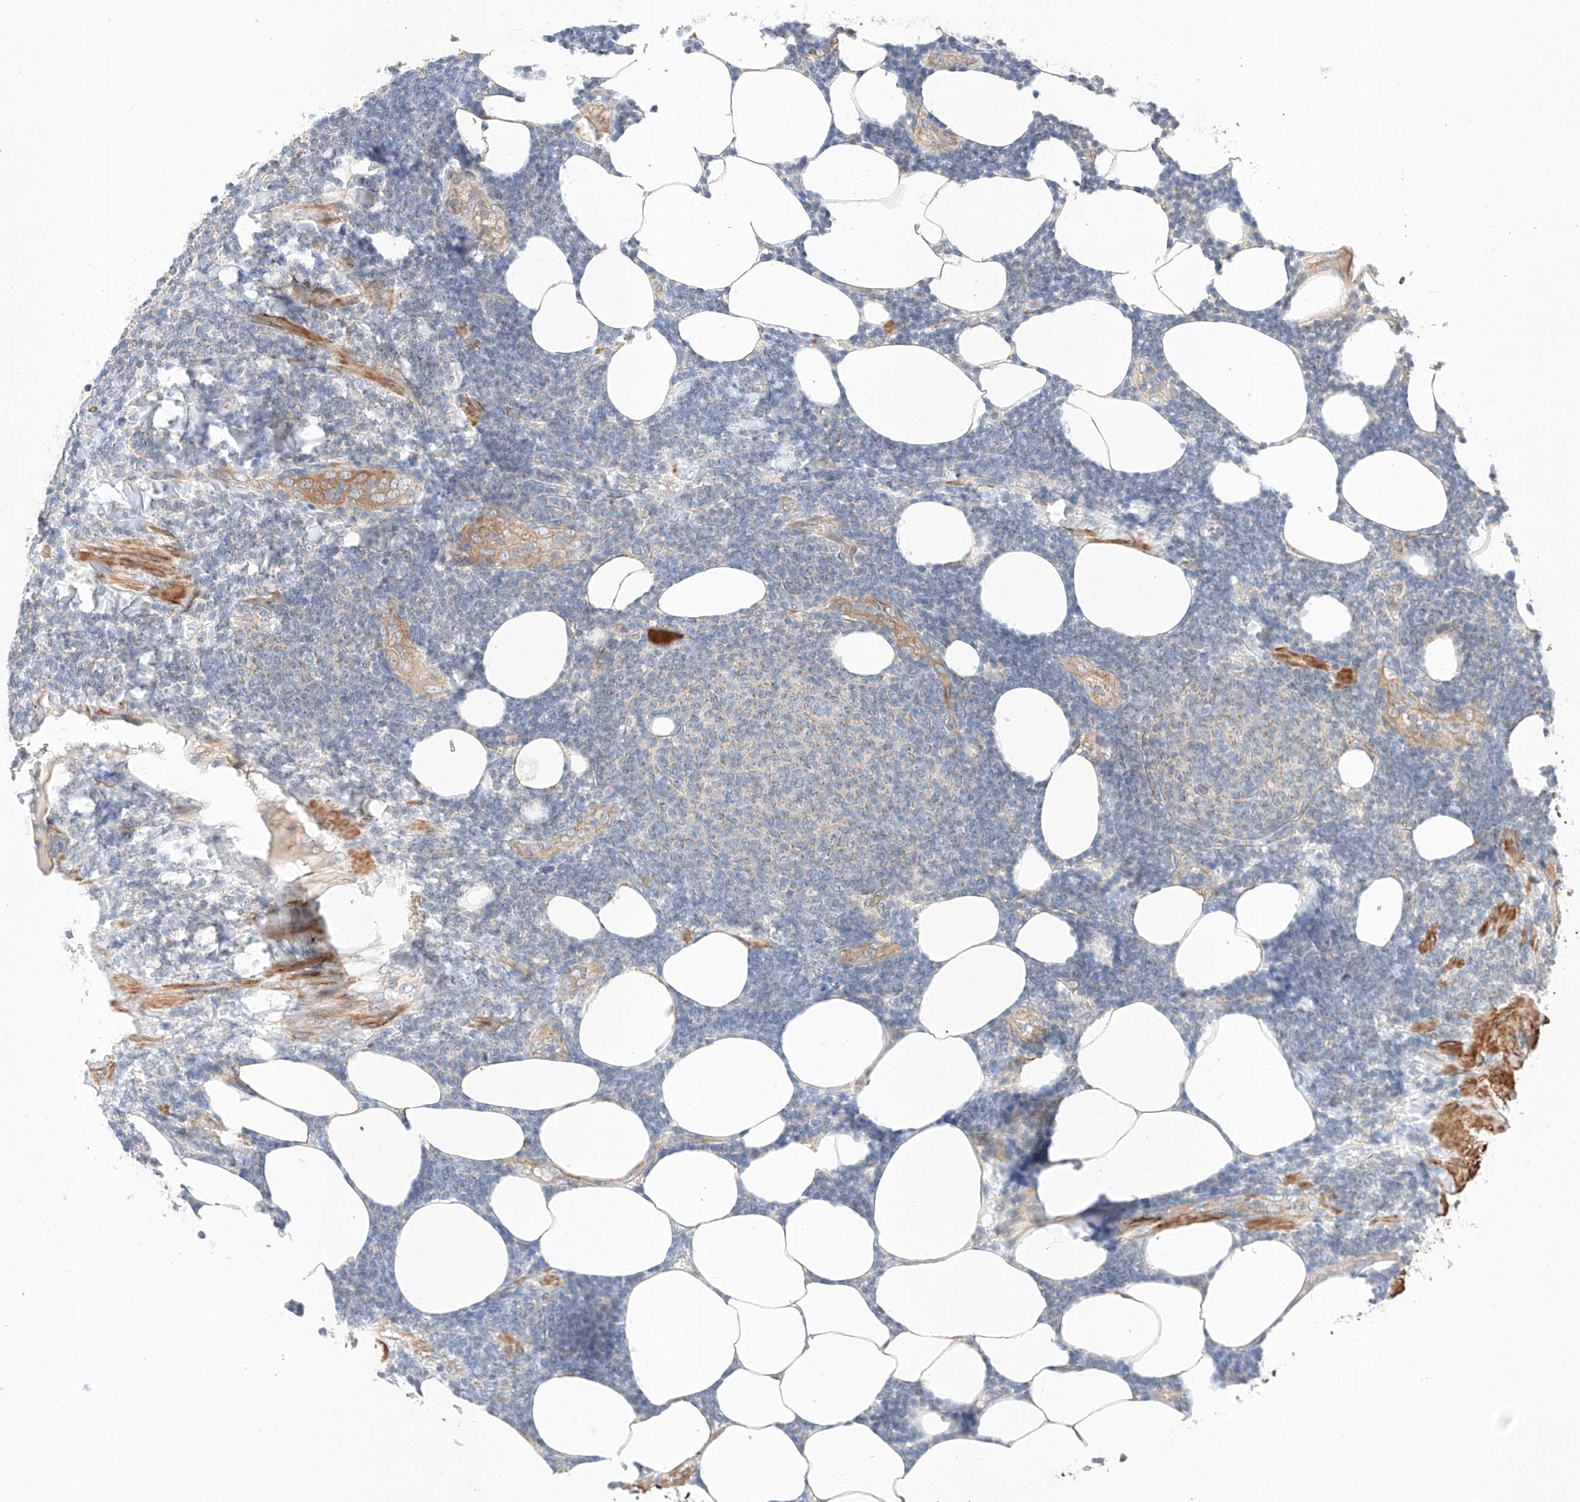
{"staining": {"intensity": "weak", "quantity": "<25%", "location": "cytoplasmic/membranous"}, "tissue": "lymphoma", "cell_type": "Tumor cells", "image_type": "cancer", "snomed": [{"axis": "morphology", "description": "Malignant lymphoma, non-Hodgkin's type, Low grade"}, {"axis": "topography", "description": "Lymph node"}], "caption": "An IHC histopathology image of lymphoma is shown. There is no staining in tumor cells of lymphoma. (DAB (3,3'-diaminobenzidine) immunohistochemistry (IHC) with hematoxylin counter stain).", "gene": "C6orf118", "patient": {"sex": "male", "age": 66}}